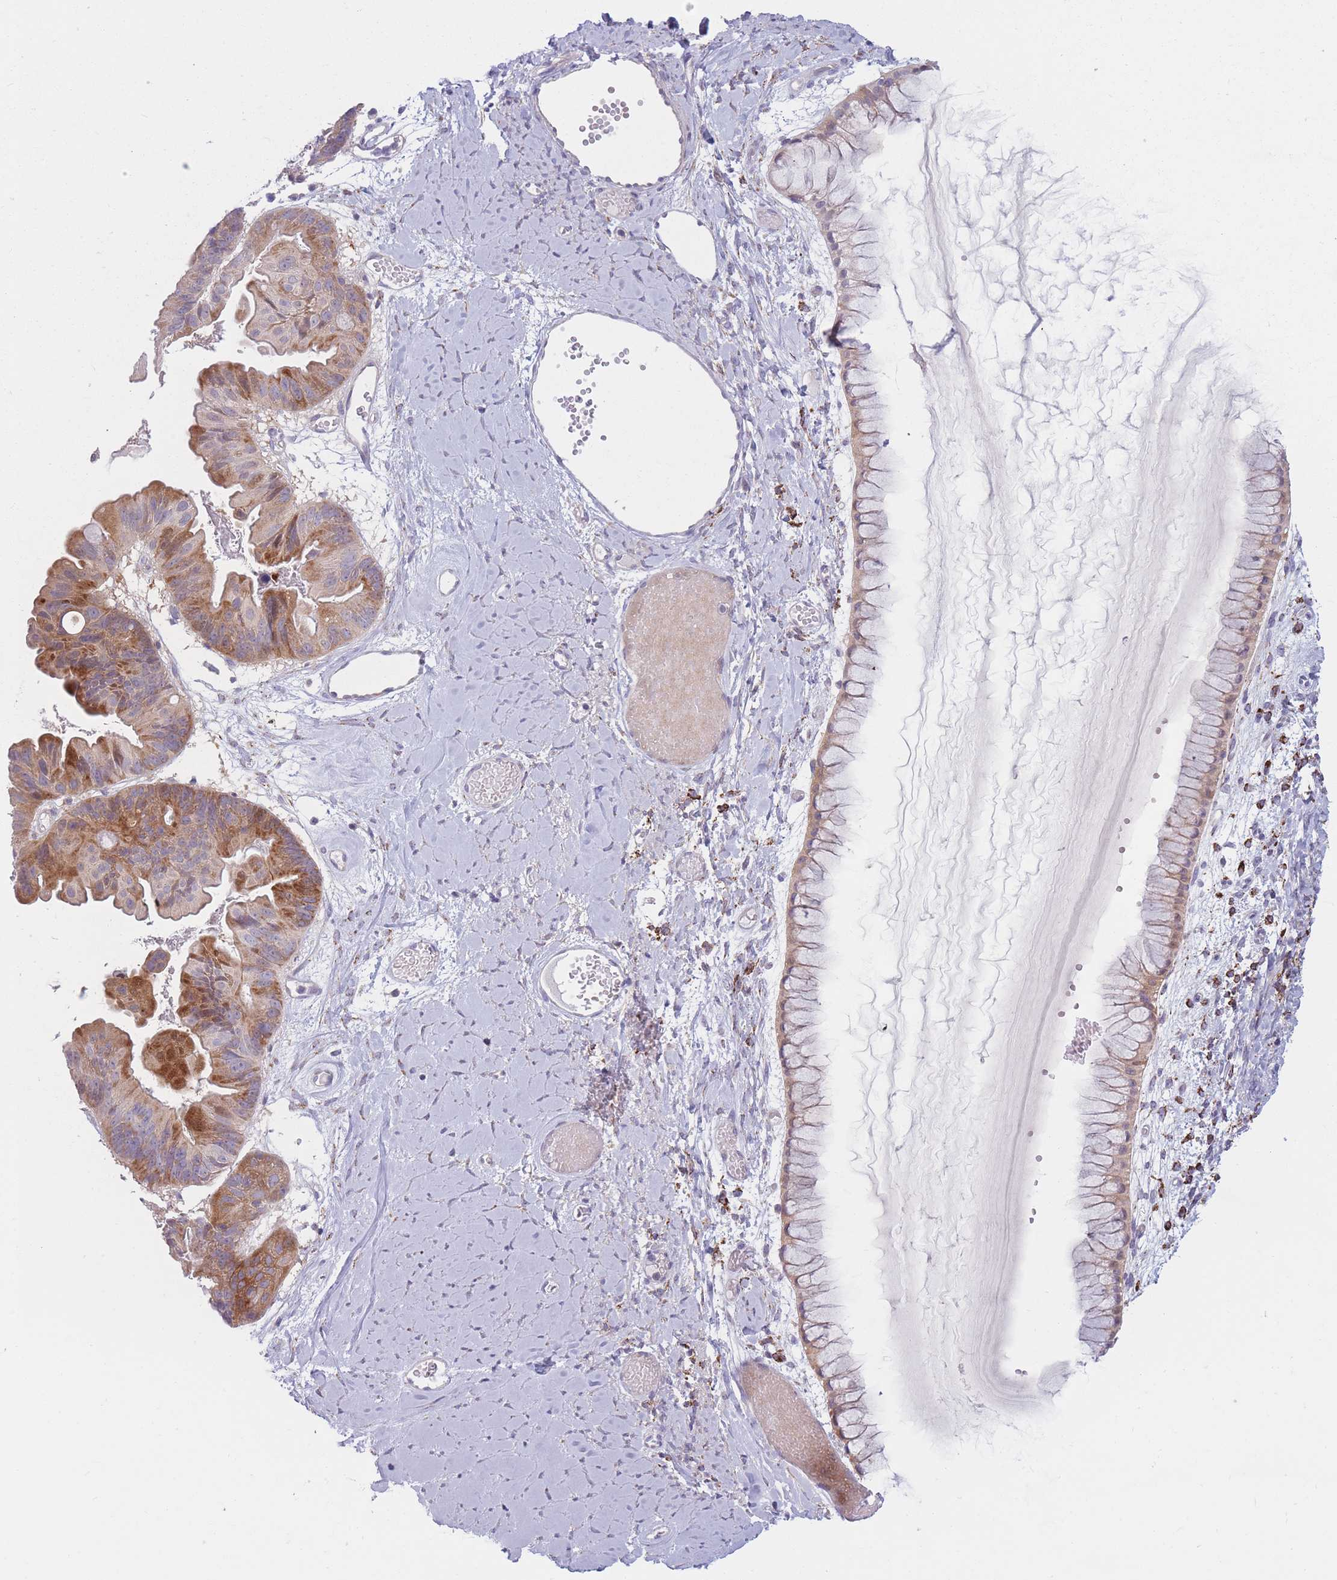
{"staining": {"intensity": "moderate", "quantity": "25%-75%", "location": "cytoplasmic/membranous"}, "tissue": "ovarian cancer", "cell_type": "Tumor cells", "image_type": "cancer", "snomed": [{"axis": "morphology", "description": "Cystadenocarcinoma, mucinous, NOS"}, {"axis": "topography", "description": "Ovary"}], "caption": "IHC (DAB (3,3'-diaminobenzidine)) staining of ovarian cancer displays moderate cytoplasmic/membranous protein positivity in approximately 25%-75% of tumor cells.", "gene": "PDE4A", "patient": {"sex": "female", "age": 61}}